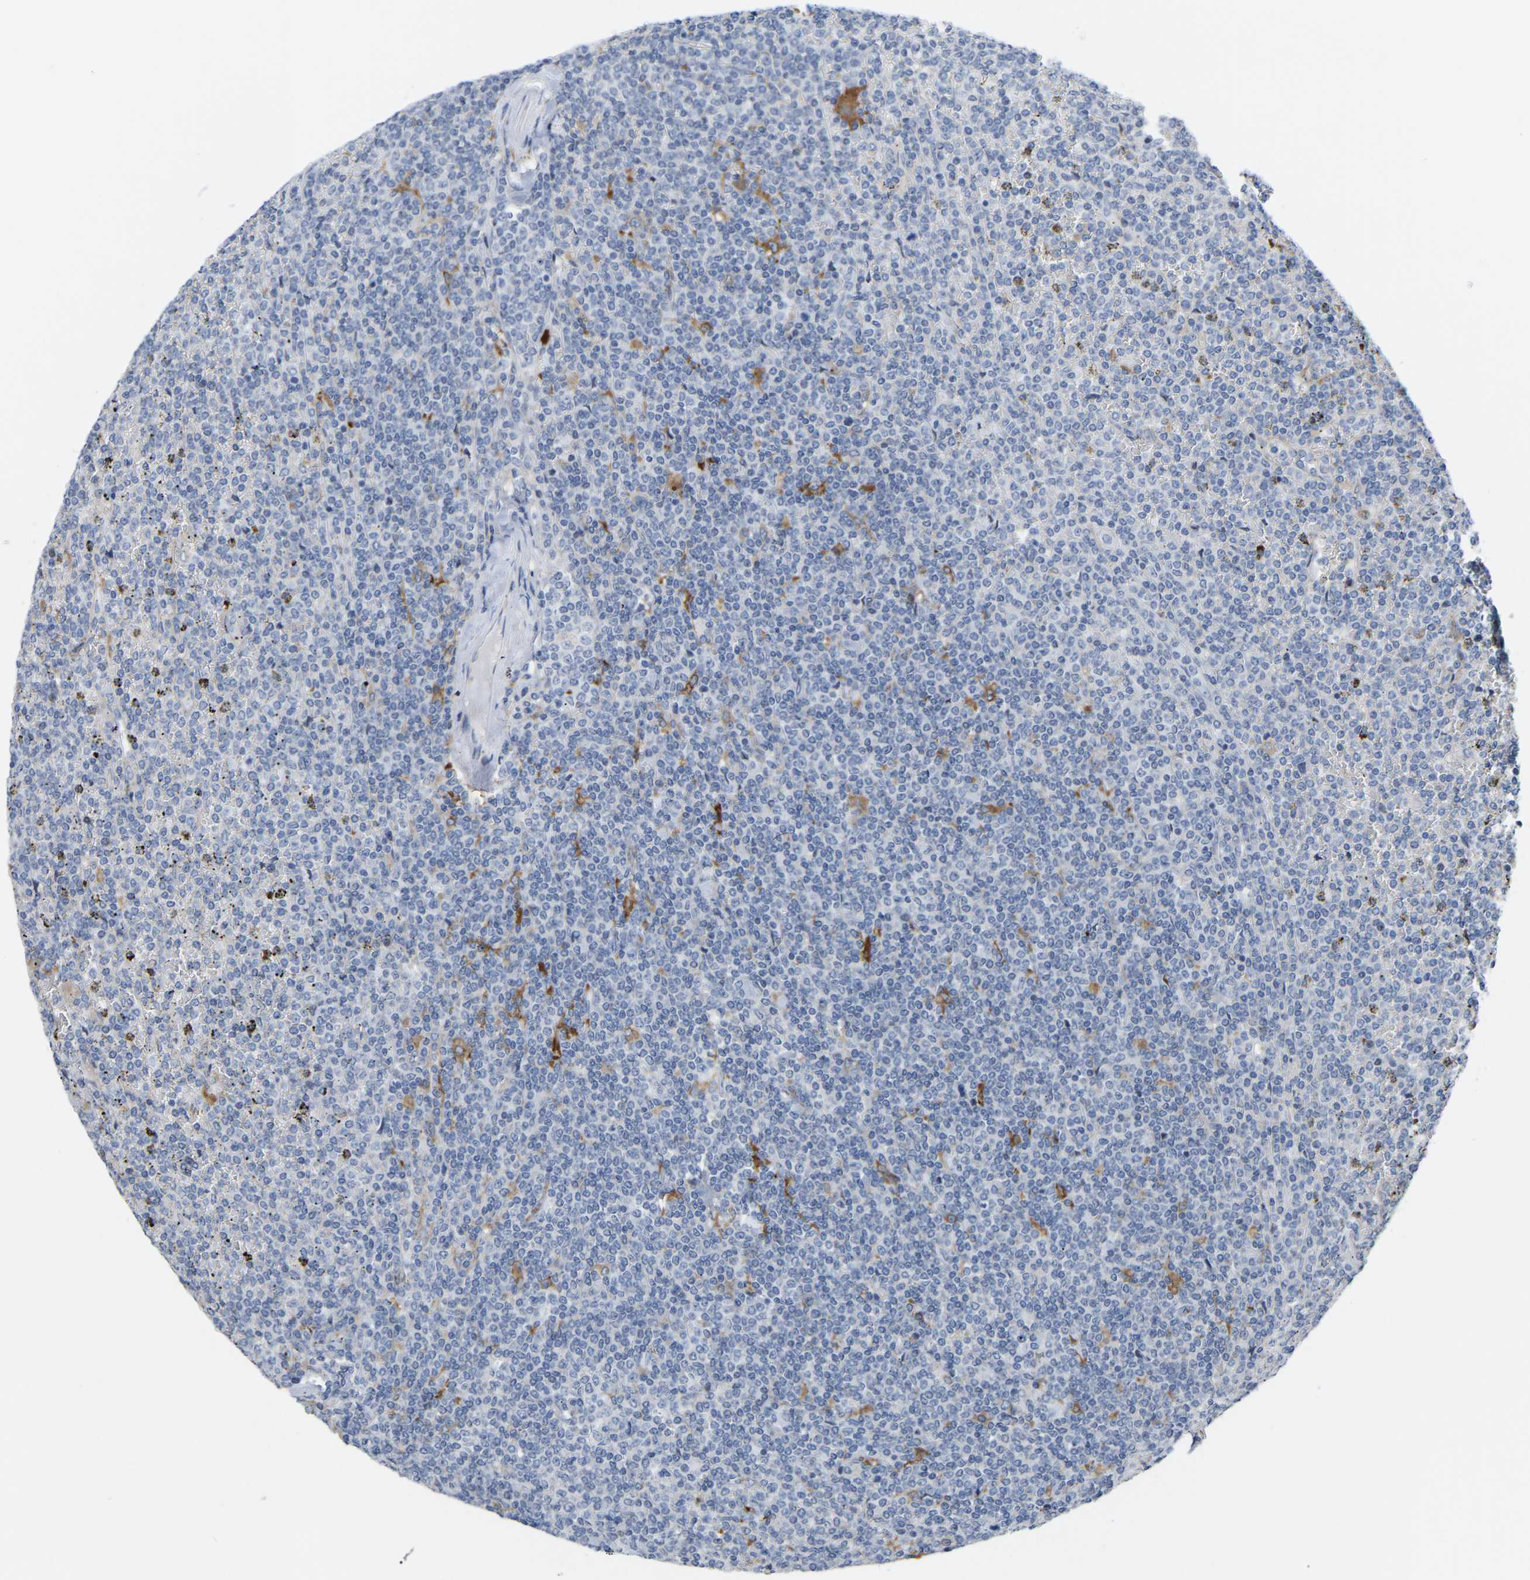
{"staining": {"intensity": "negative", "quantity": "none", "location": "none"}, "tissue": "lymphoma", "cell_type": "Tumor cells", "image_type": "cancer", "snomed": [{"axis": "morphology", "description": "Malignant lymphoma, non-Hodgkin's type, Low grade"}, {"axis": "topography", "description": "Spleen"}], "caption": "Image shows no significant protein staining in tumor cells of lymphoma. The staining was performed using DAB (3,3'-diaminobenzidine) to visualize the protein expression in brown, while the nuclei were stained in blue with hematoxylin (Magnification: 20x).", "gene": "ABTB2", "patient": {"sex": "female", "age": 19}}